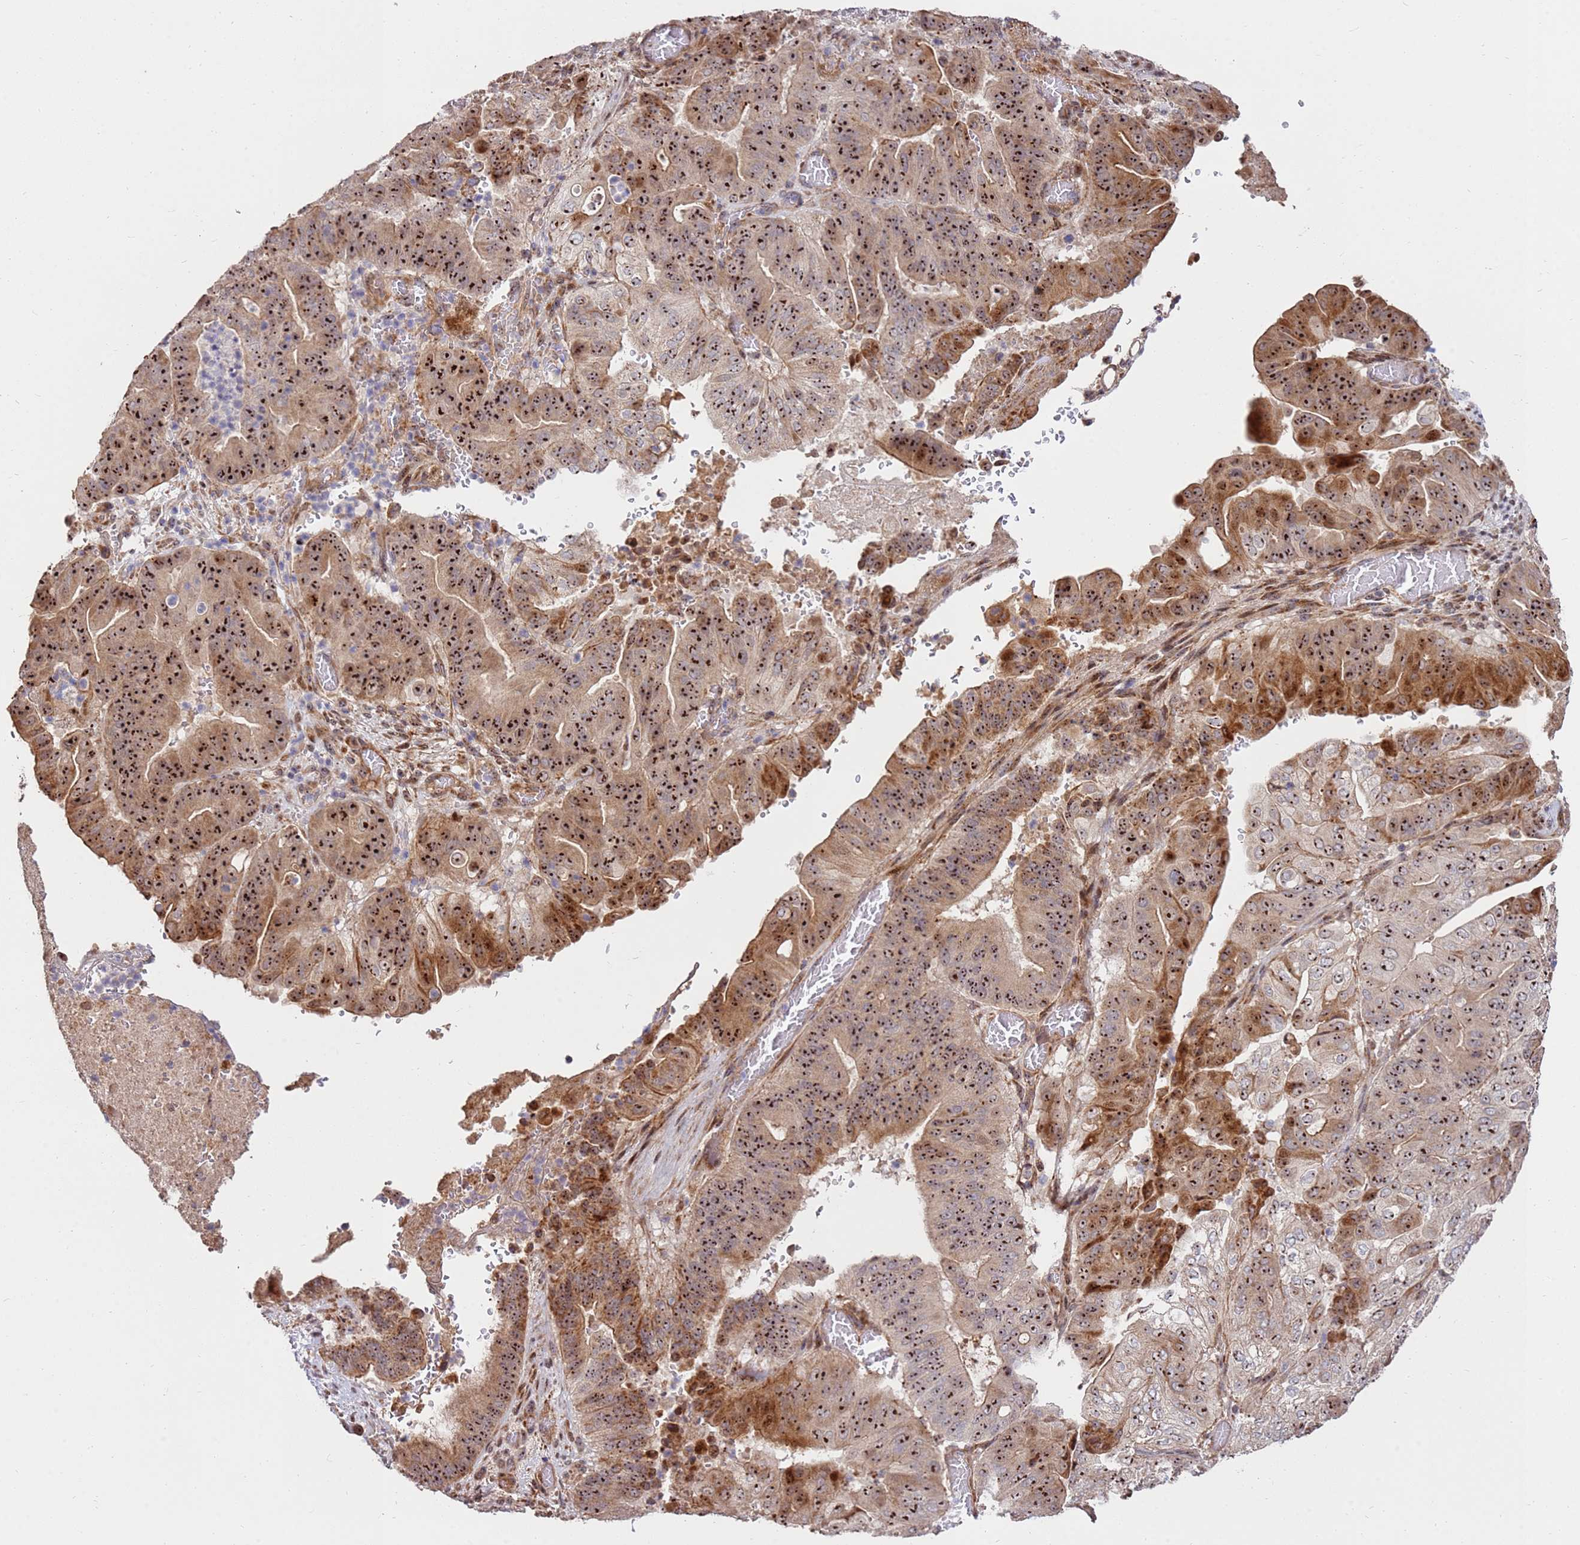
{"staining": {"intensity": "strong", "quantity": ">75%", "location": "cytoplasmic/membranous,nuclear"}, "tissue": "pancreatic cancer", "cell_type": "Tumor cells", "image_type": "cancer", "snomed": [{"axis": "morphology", "description": "Adenocarcinoma, NOS"}, {"axis": "topography", "description": "Pancreas"}], "caption": "Adenocarcinoma (pancreatic) tissue demonstrates strong cytoplasmic/membranous and nuclear positivity in about >75% of tumor cells", "gene": "KIF25", "patient": {"sex": "female", "age": 77}}